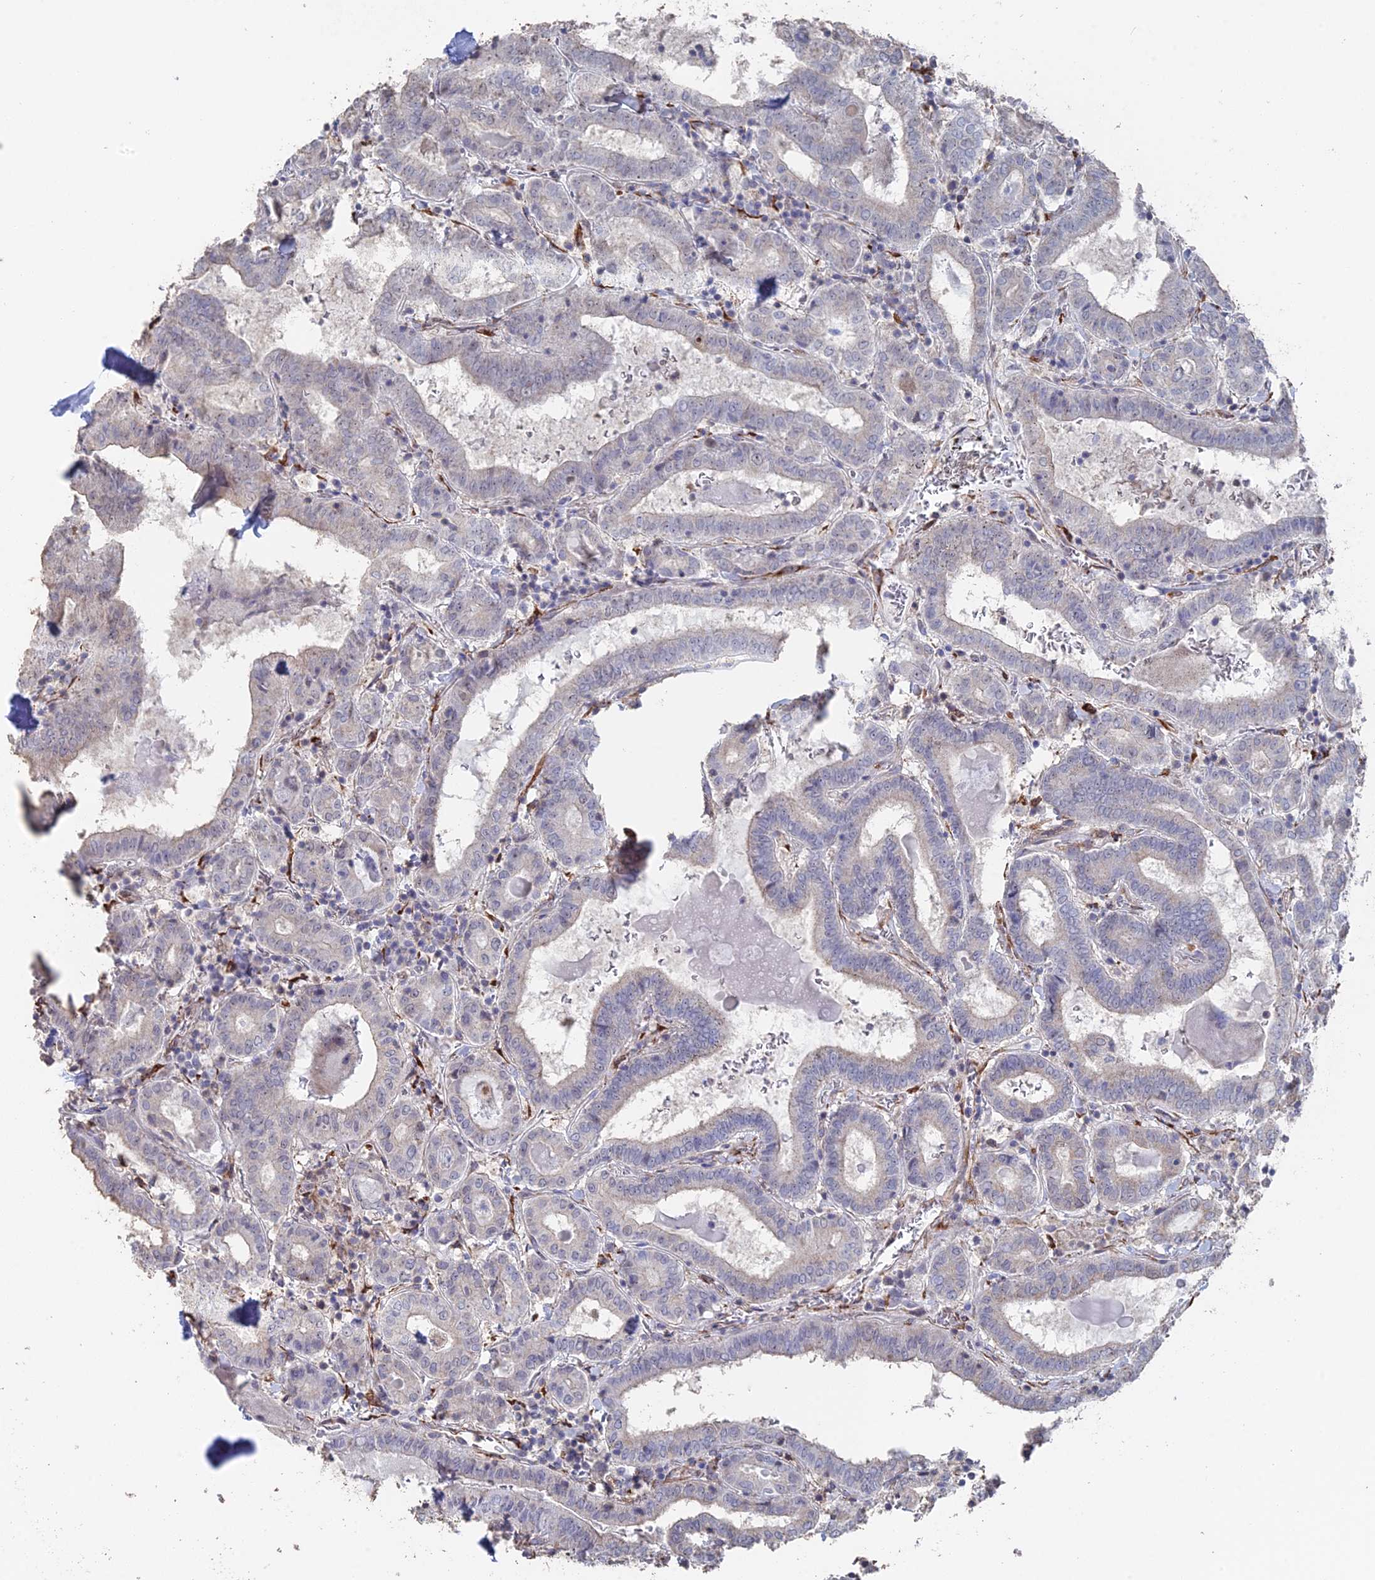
{"staining": {"intensity": "negative", "quantity": "none", "location": "none"}, "tissue": "thyroid cancer", "cell_type": "Tumor cells", "image_type": "cancer", "snomed": [{"axis": "morphology", "description": "Papillary adenocarcinoma, NOS"}, {"axis": "topography", "description": "Thyroid gland"}], "caption": "This is a histopathology image of IHC staining of papillary adenocarcinoma (thyroid), which shows no positivity in tumor cells.", "gene": "SEMG2", "patient": {"sex": "female", "age": 72}}